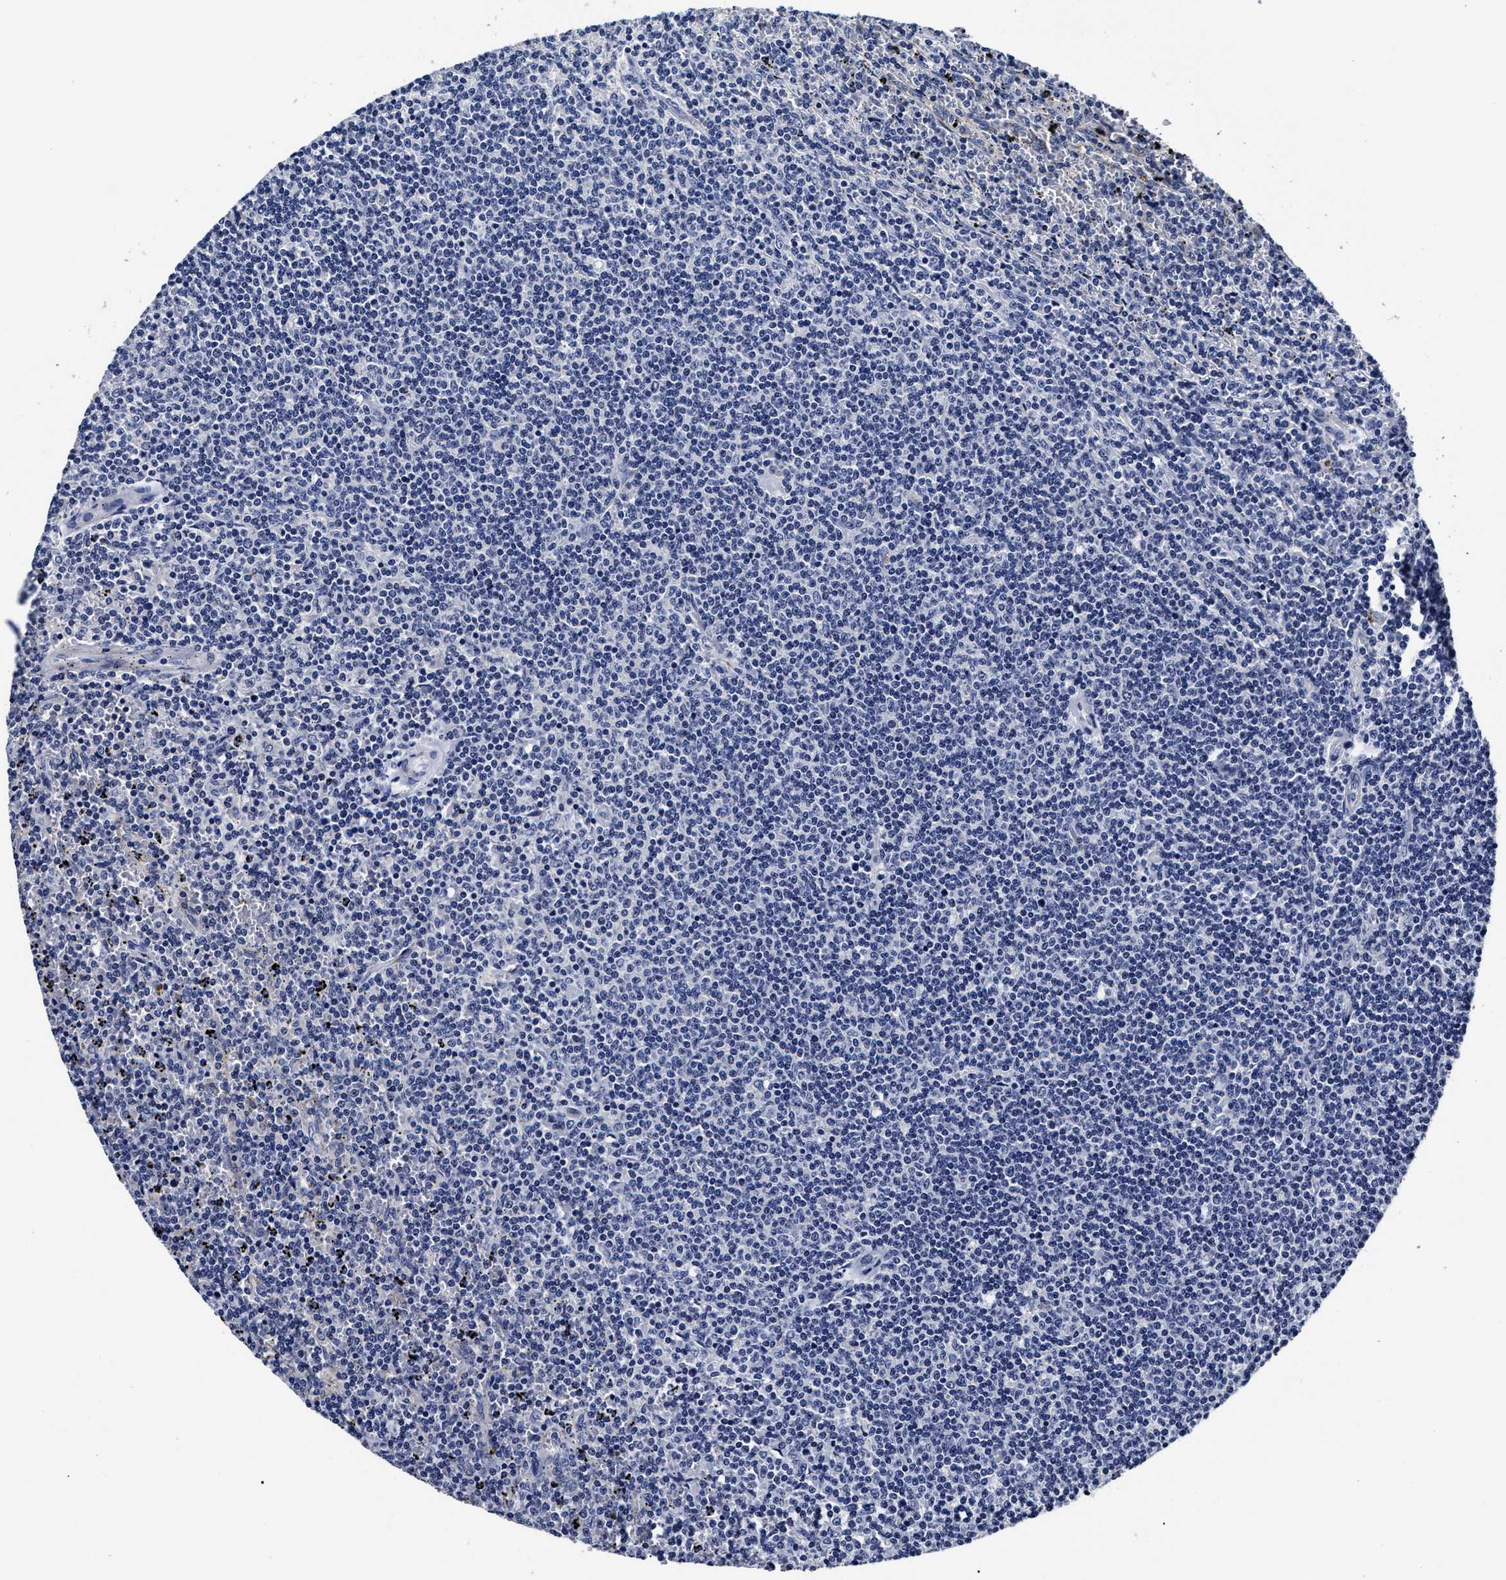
{"staining": {"intensity": "negative", "quantity": "none", "location": "none"}, "tissue": "lymphoma", "cell_type": "Tumor cells", "image_type": "cancer", "snomed": [{"axis": "morphology", "description": "Malignant lymphoma, non-Hodgkin's type, Low grade"}, {"axis": "topography", "description": "Spleen"}], "caption": "Histopathology image shows no protein expression in tumor cells of lymphoma tissue.", "gene": "OLFML2A", "patient": {"sex": "female", "age": 50}}